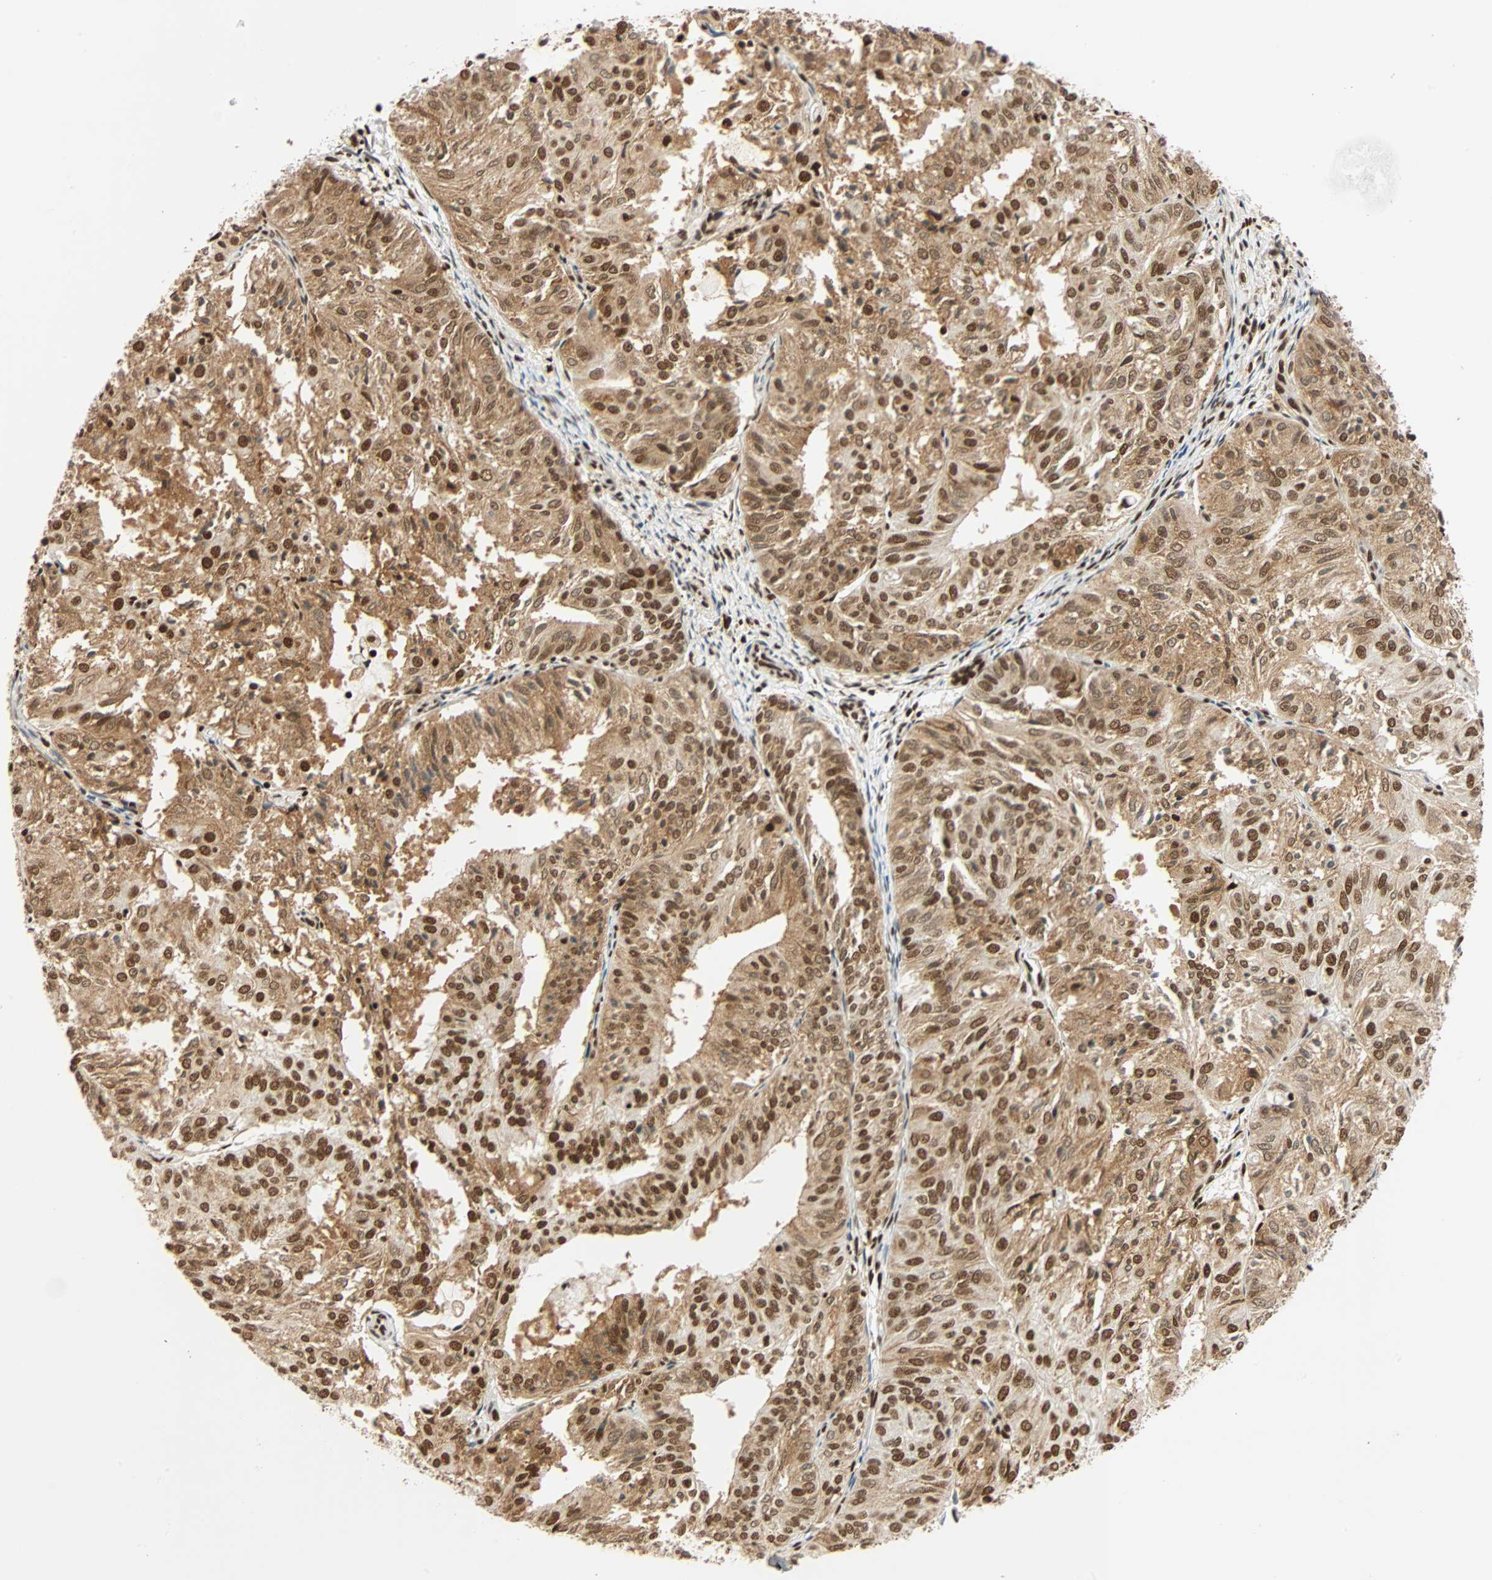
{"staining": {"intensity": "strong", "quantity": ">75%", "location": "cytoplasmic/membranous,nuclear"}, "tissue": "endometrial cancer", "cell_type": "Tumor cells", "image_type": "cancer", "snomed": [{"axis": "morphology", "description": "Adenocarcinoma, NOS"}, {"axis": "topography", "description": "Uterus"}], "caption": "Endometrial cancer stained with DAB (3,3'-diaminobenzidine) IHC exhibits high levels of strong cytoplasmic/membranous and nuclear staining in approximately >75% of tumor cells.", "gene": "CDK12", "patient": {"sex": "female", "age": 60}}